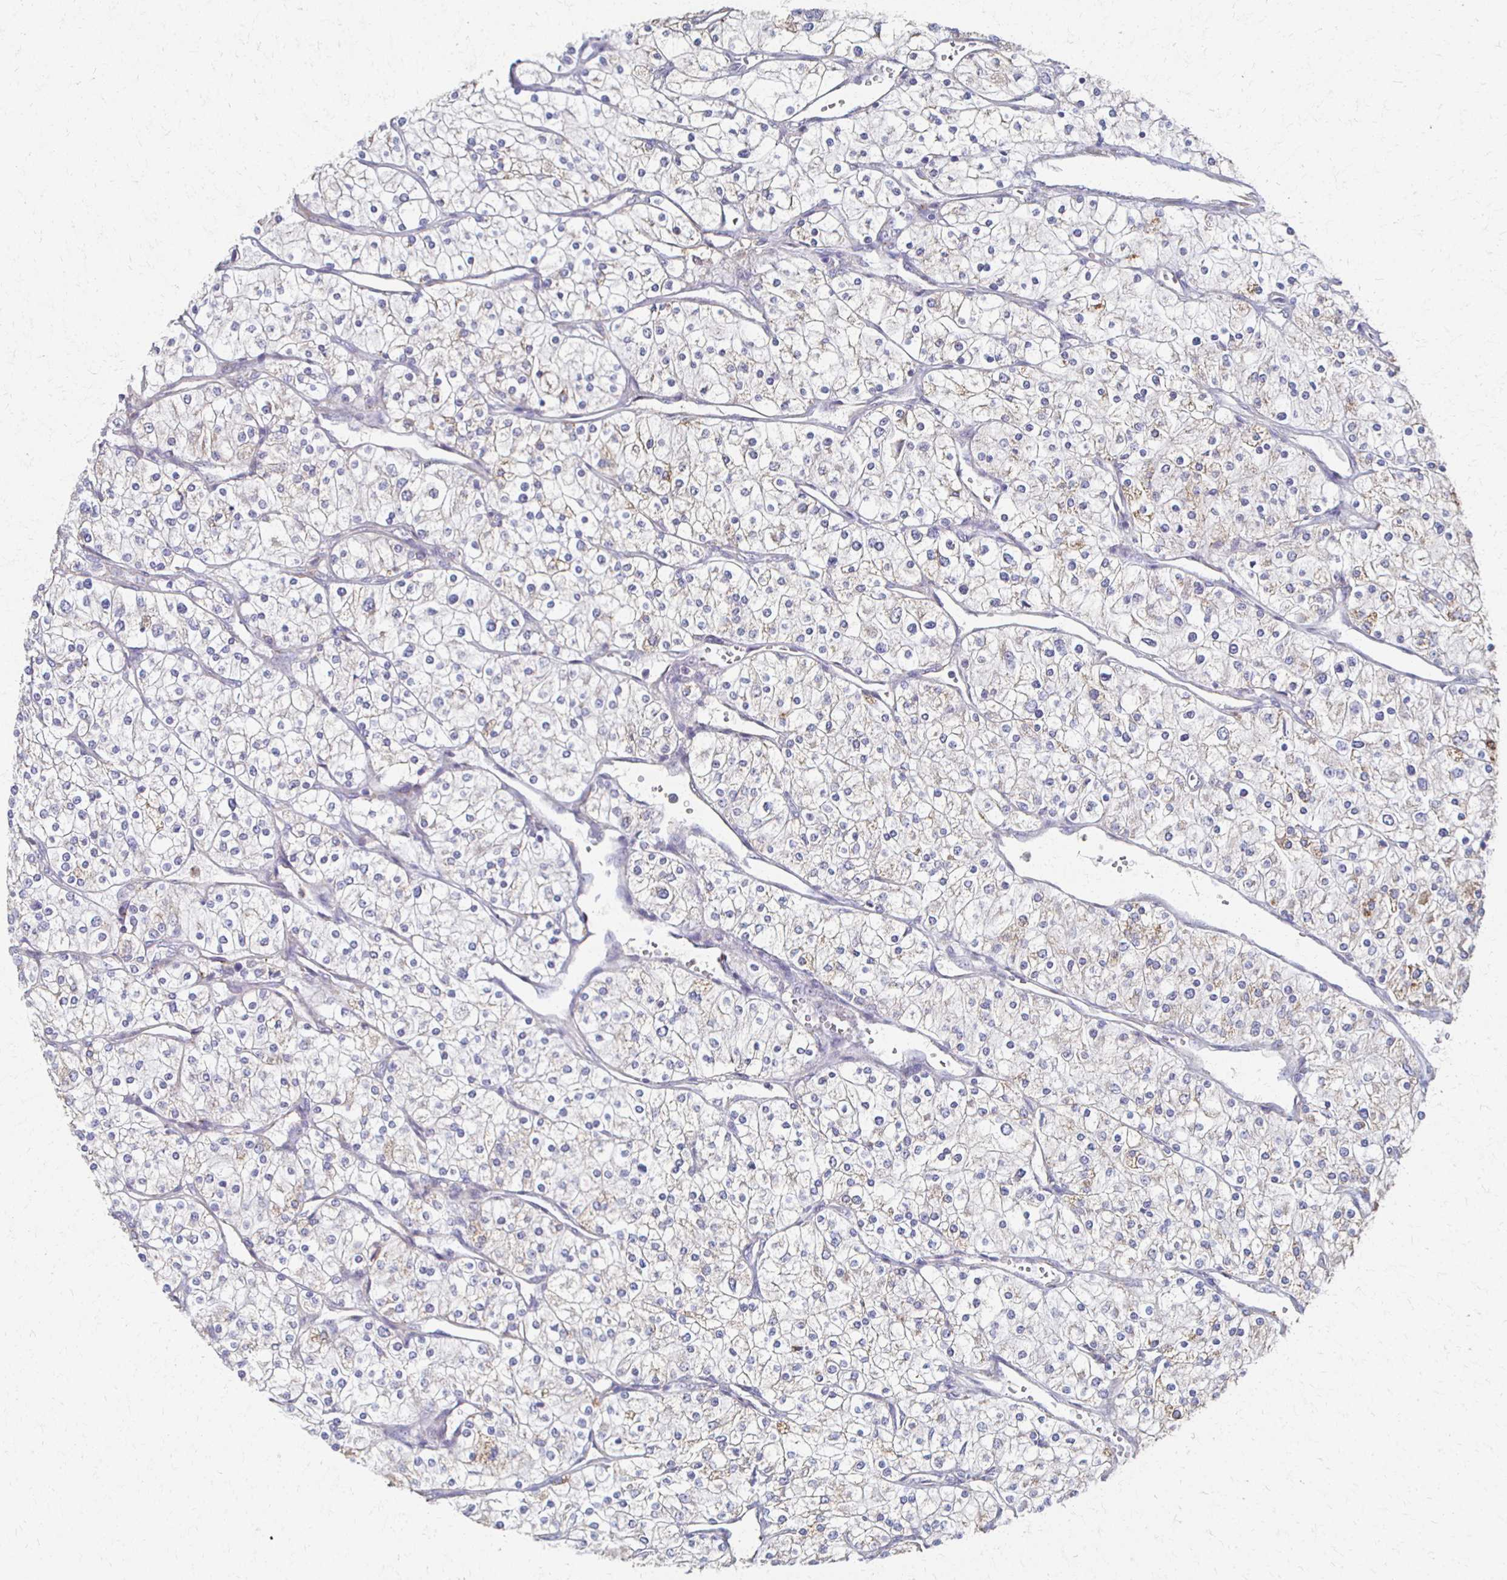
{"staining": {"intensity": "weak", "quantity": "<25%", "location": "cytoplasmic/membranous"}, "tissue": "renal cancer", "cell_type": "Tumor cells", "image_type": "cancer", "snomed": [{"axis": "morphology", "description": "Adenocarcinoma, NOS"}, {"axis": "topography", "description": "Kidney"}], "caption": "An IHC micrograph of renal cancer (adenocarcinoma) is shown. There is no staining in tumor cells of renal cancer (adenocarcinoma). The staining is performed using DAB (3,3'-diaminobenzidine) brown chromogen with nuclei counter-stained in using hematoxylin.", "gene": "CX3CR1", "patient": {"sex": "male", "age": 80}}